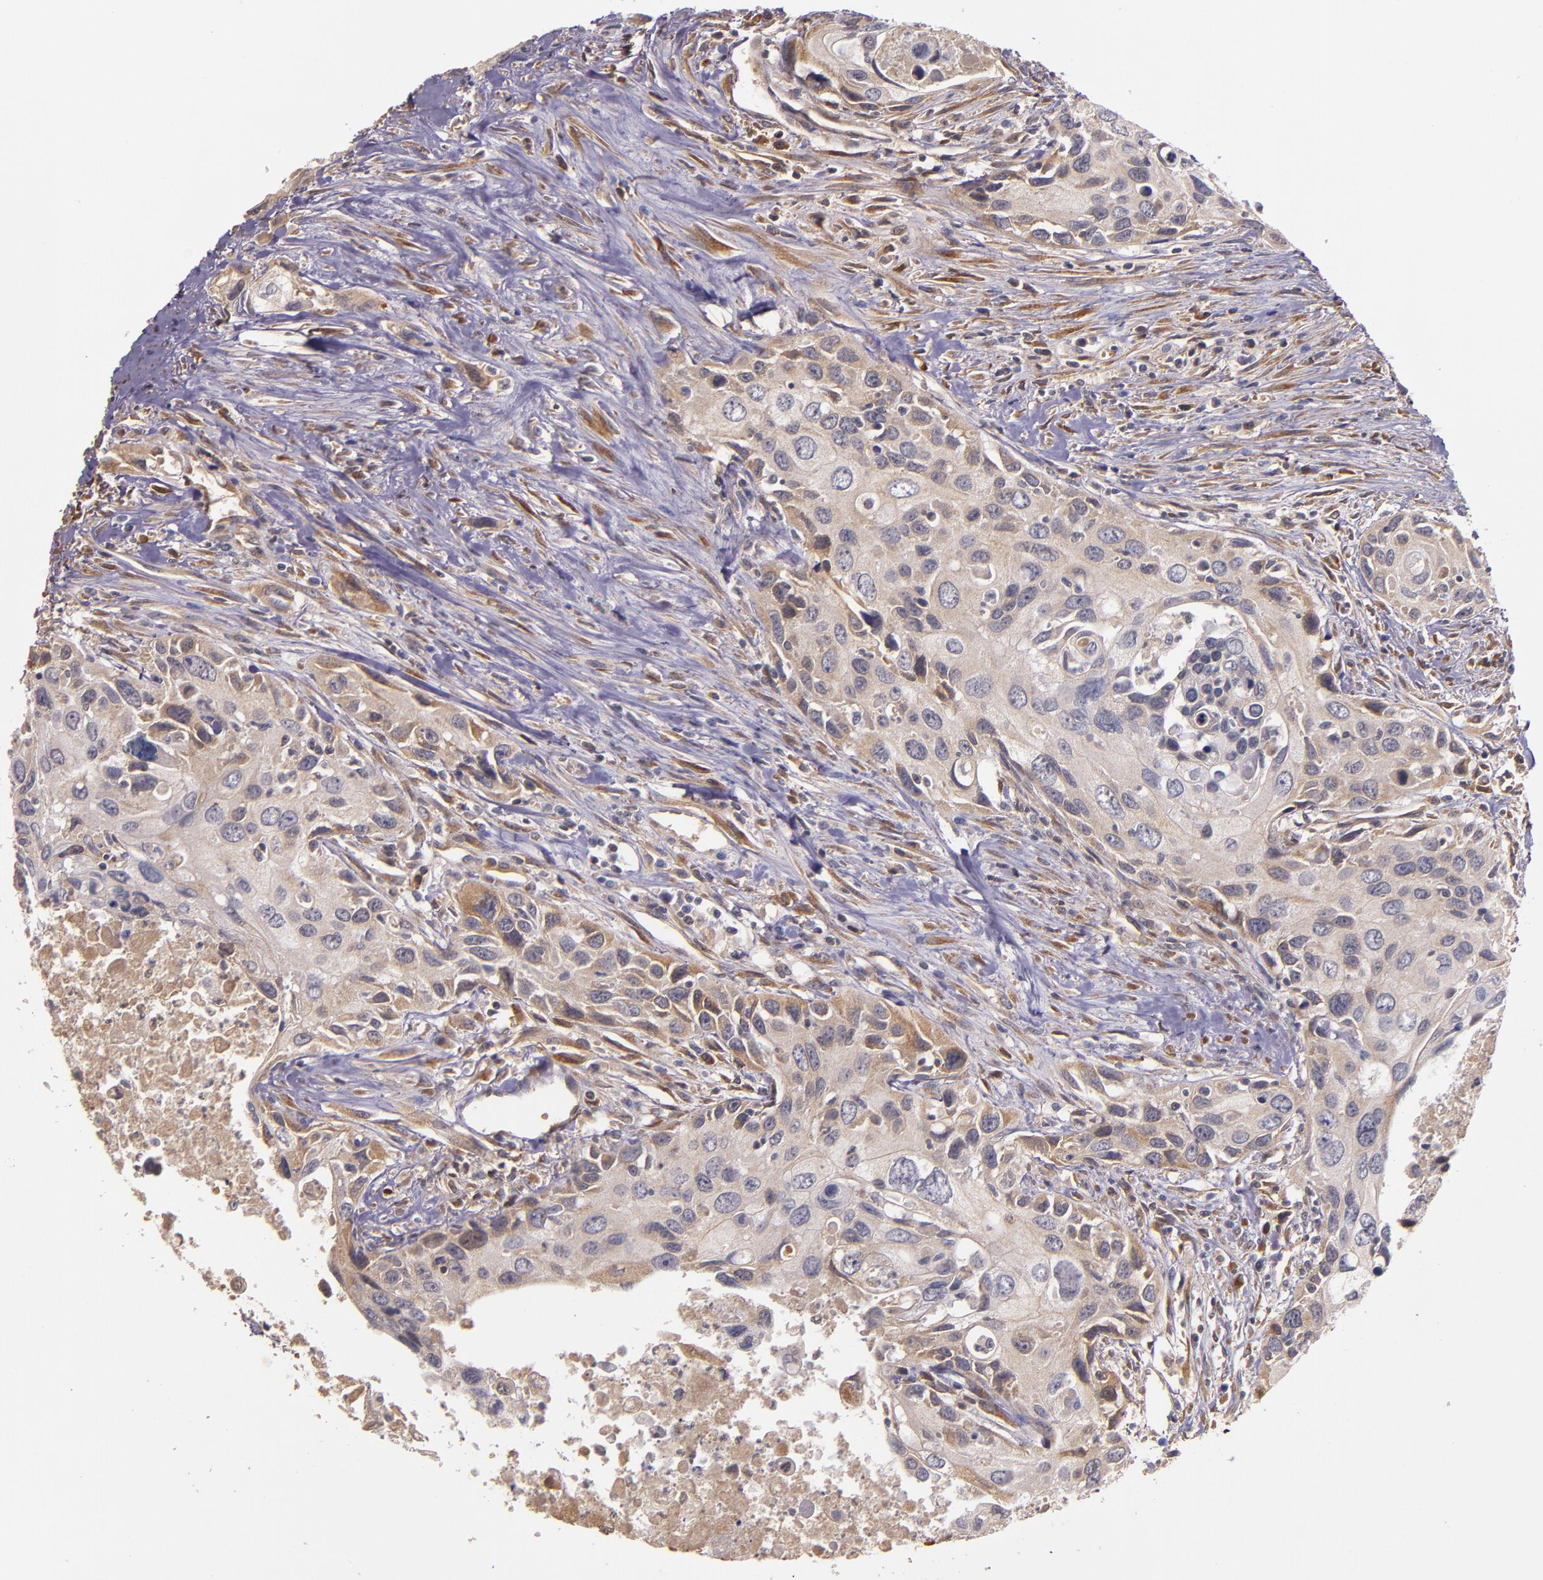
{"staining": {"intensity": "weak", "quantity": ">75%", "location": "cytoplasmic/membranous"}, "tissue": "urothelial cancer", "cell_type": "Tumor cells", "image_type": "cancer", "snomed": [{"axis": "morphology", "description": "Urothelial carcinoma, High grade"}, {"axis": "topography", "description": "Urinary bladder"}], "caption": "Human high-grade urothelial carcinoma stained with a protein marker exhibits weak staining in tumor cells.", "gene": "PRAF2", "patient": {"sex": "male", "age": 71}}